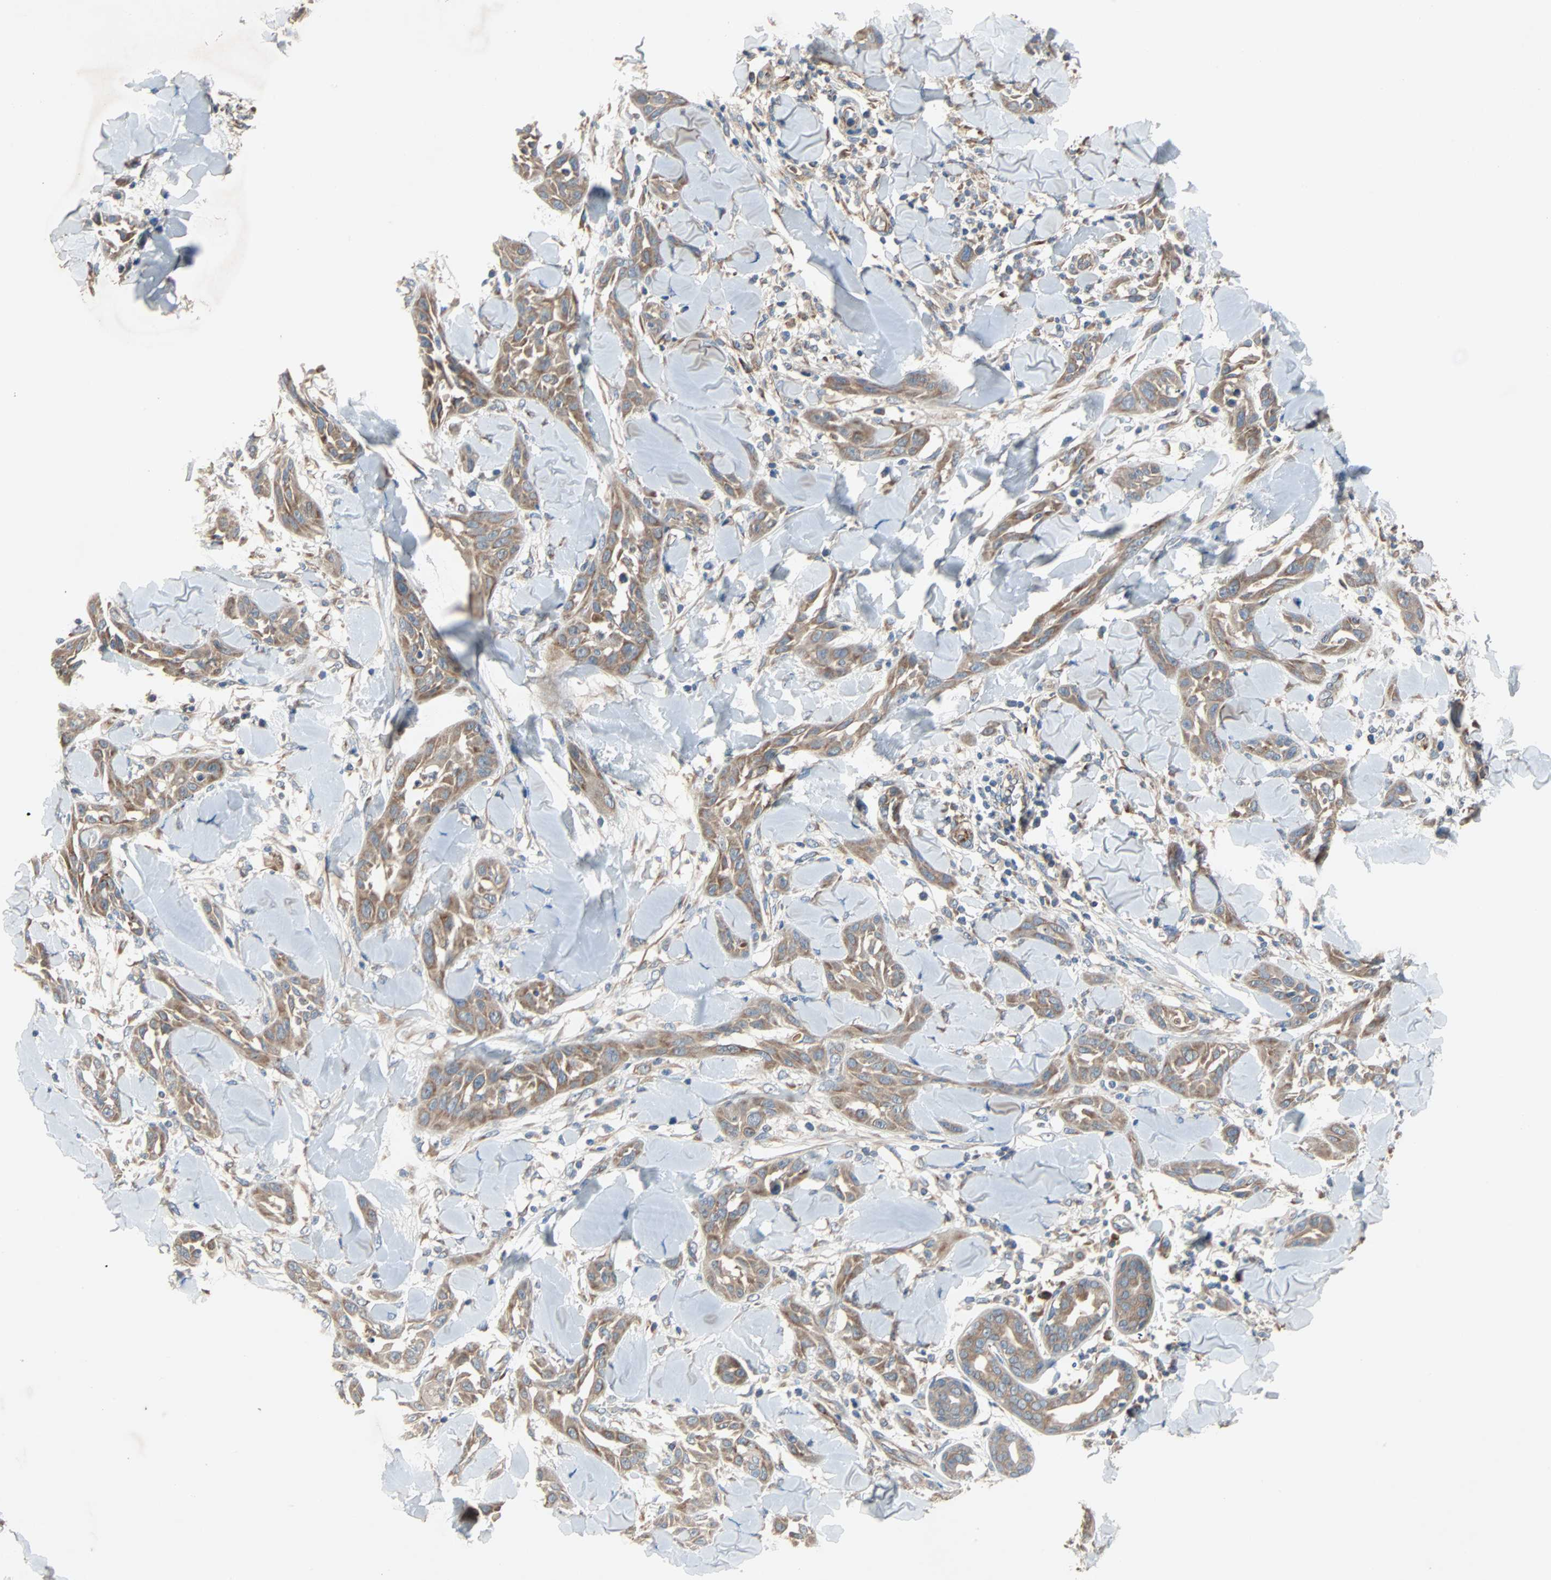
{"staining": {"intensity": "moderate", "quantity": ">75%", "location": "cytoplasmic/membranous"}, "tissue": "skin cancer", "cell_type": "Tumor cells", "image_type": "cancer", "snomed": [{"axis": "morphology", "description": "Squamous cell carcinoma, NOS"}, {"axis": "topography", "description": "Skin"}], "caption": "Protein staining by IHC shows moderate cytoplasmic/membranous expression in about >75% of tumor cells in skin cancer.", "gene": "XYLT1", "patient": {"sex": "male", "age": 24}}